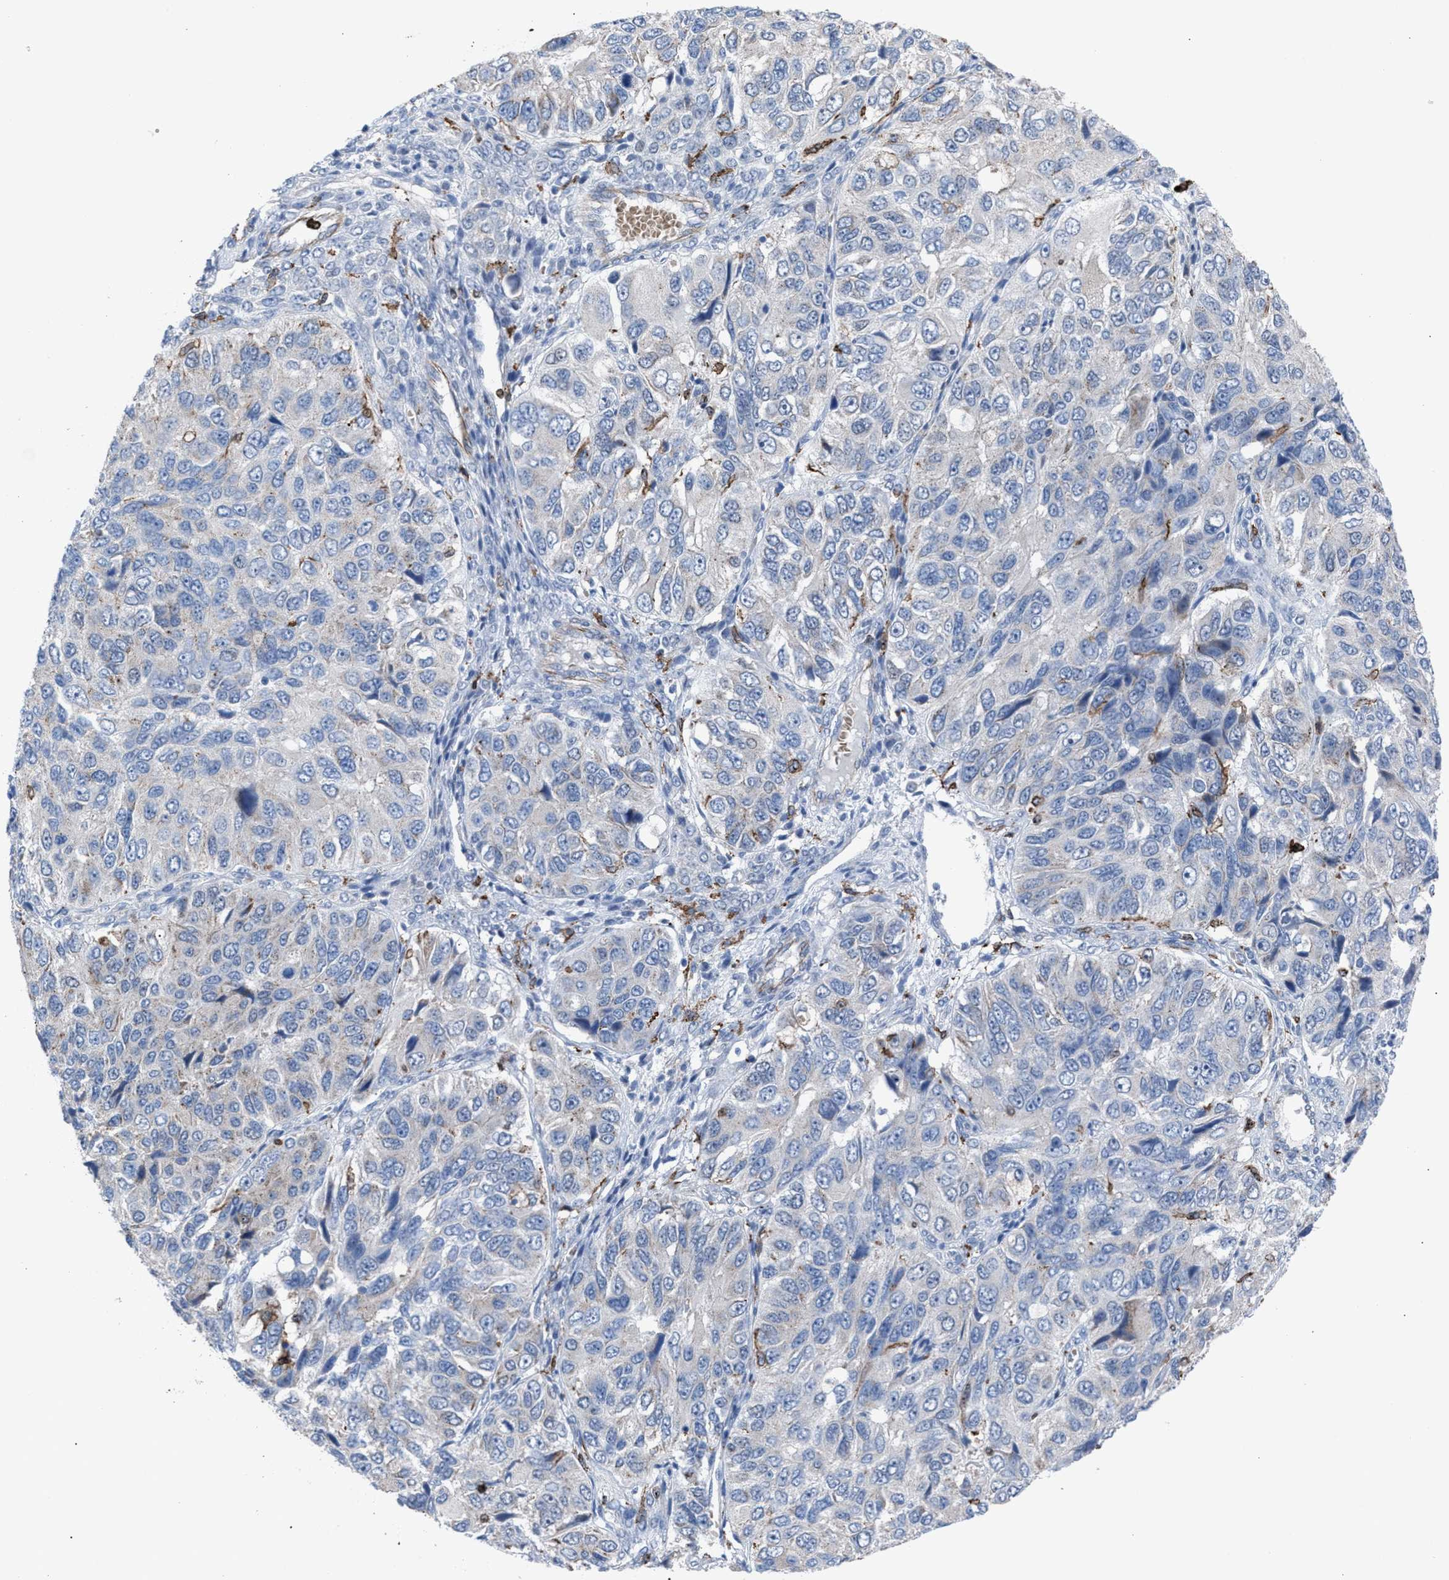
{"staining": {"intensity": "negative", "quantity": "none", "location": "none"}, "tissue": "ovarian cancer", "cell_type": "Tumor cells", "image_type": "cancer", "snomed": [{"axis": "morphology", "description": "Carcinoma, endometroid"}, {"axis": "topography", "description": "Ovary"}], "caption": "Image shows no significant protein staining in tumor cells of ovarian cancer (endometroid carcinoma).", "gene": "SLC47A1", "patient": {"sex": "female", "age": 51}}